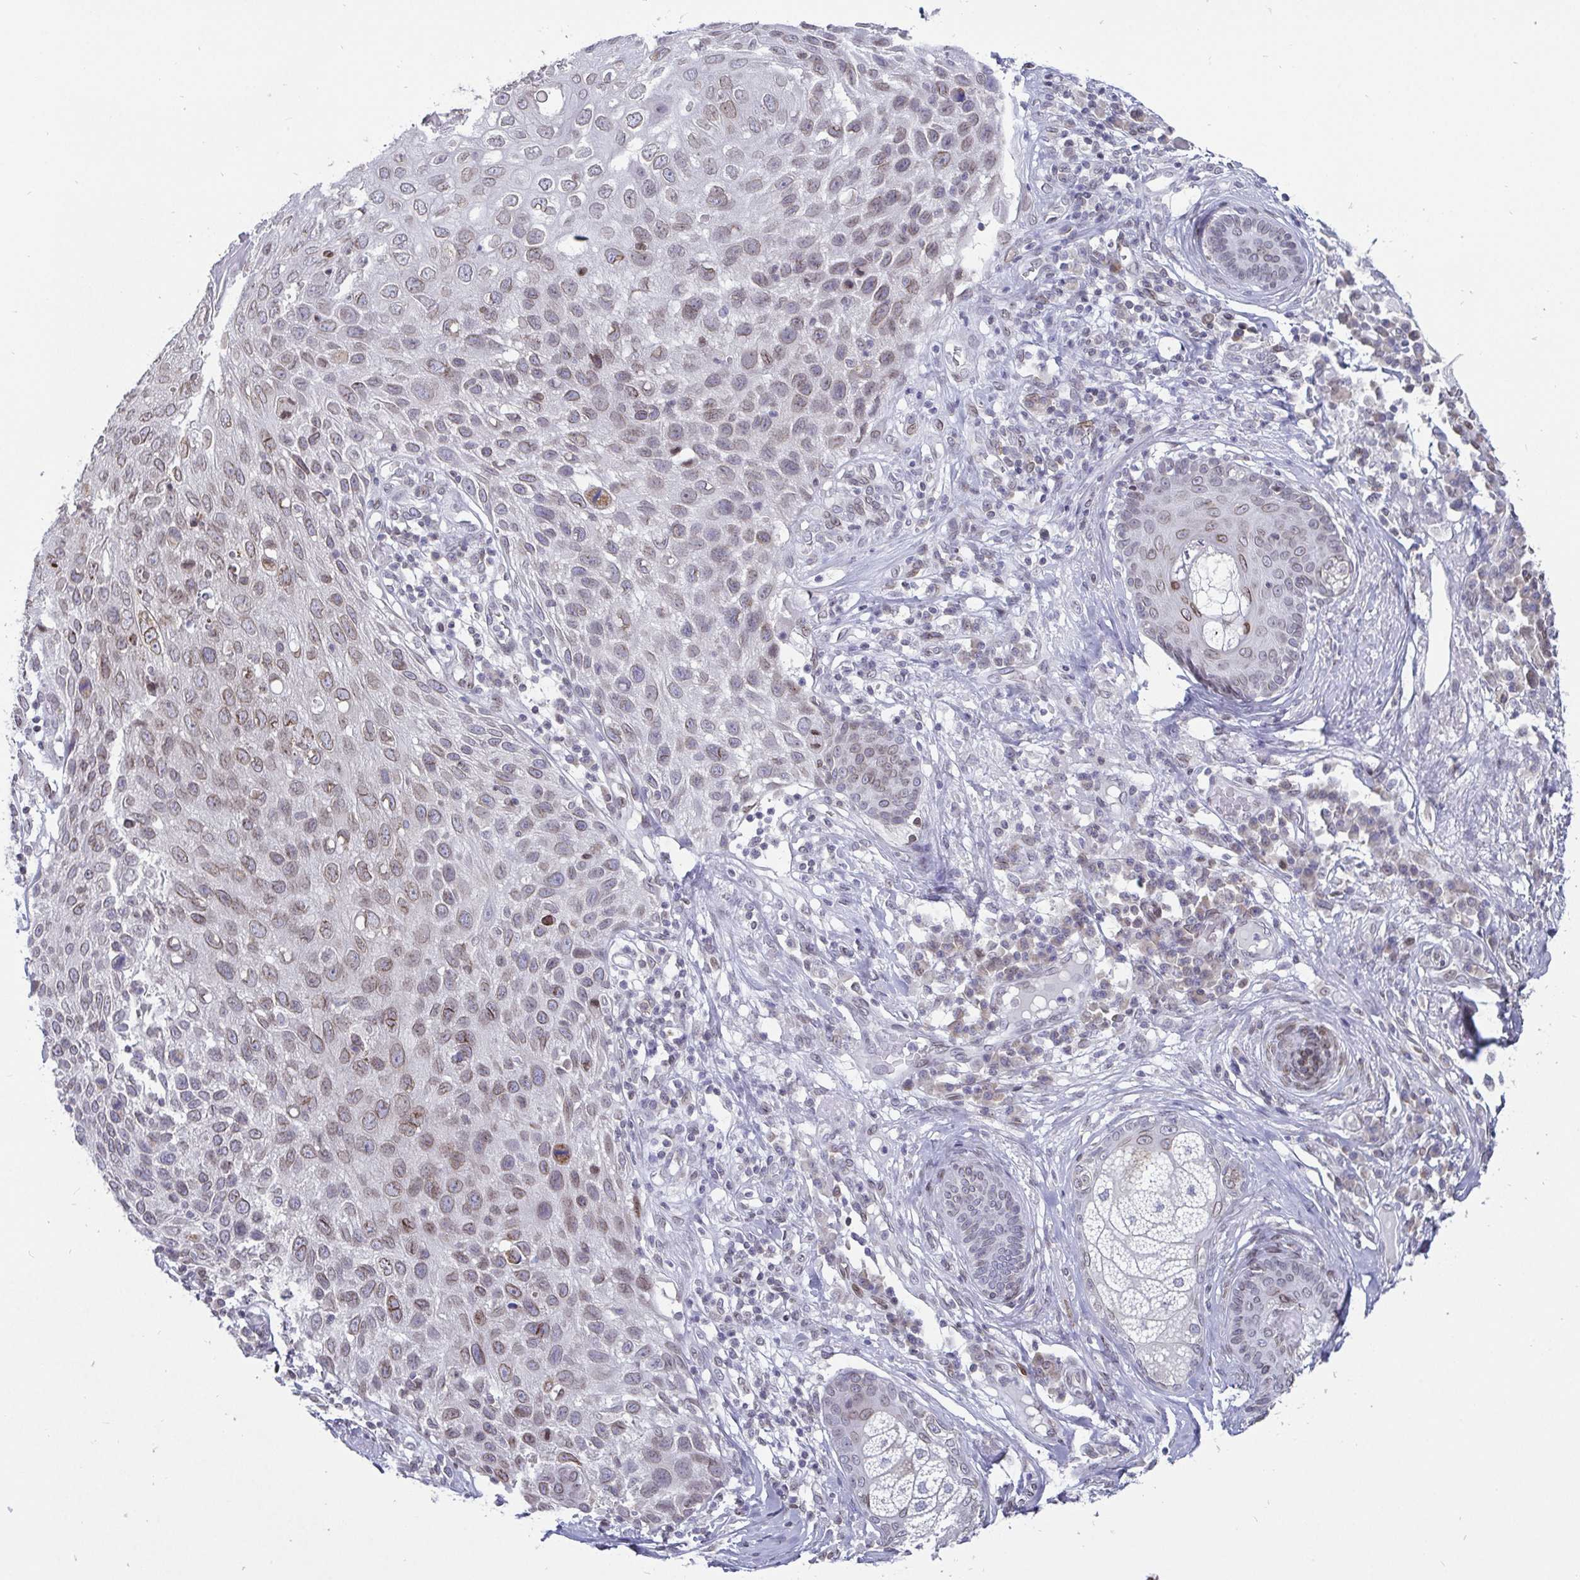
{"staining": {"intensity": "moderate", "quantity": "25%-75%", "location": "cytoplasmic/membranous,nuclear"}, "tissue": "skin cancer", "cell_type": "Tumor cells", "image_type": "cancer", "snomed": [{"axis": "morphology", "description": "Squamous cell carcinoma, NOS"}, {"axis": "topography", "description": "Skin"}], "caption": "Skin squamous cell carcinoma tissue demonstrates moderate cytoplasmic/membranous and nuclear staining in about 25%-75% of tumor cells", "gene": "EMD", "patient": {"sex": "female", "age": 87}}